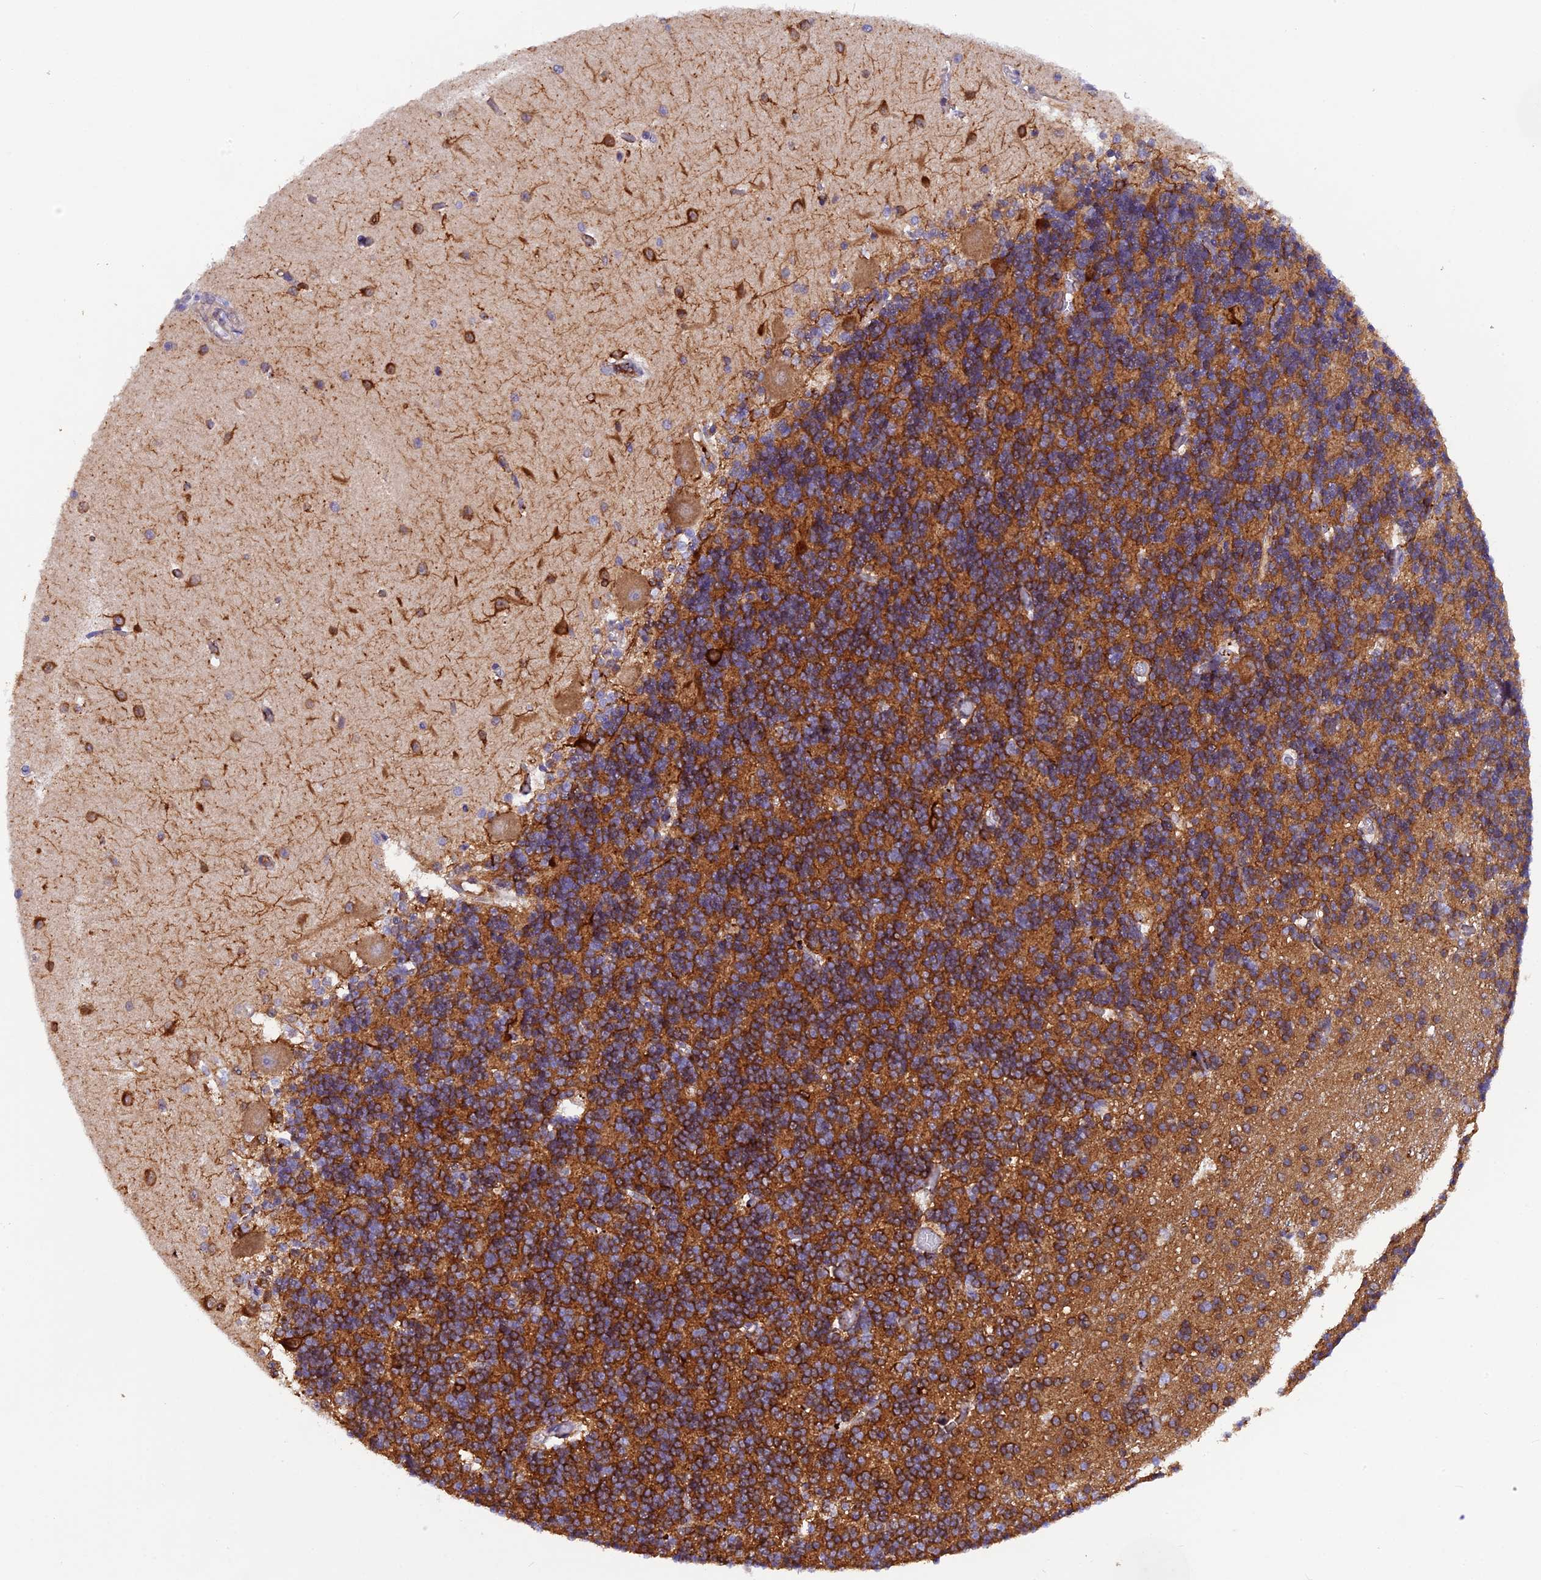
{"staining": {"intensity": "moderate", "quantity": "25%-75%", "location": "cytoplasmic/membranous"}, "tissue": "cerebellum", "cell_type": "Cells in granular layer", "image_type": "normal", "snomed": [{"axis": "morphology", "description": "Normal tissue, NOS"}, {"axis": "topography", "description": "Cerebellum"}], "caption": "Cells in granular layer show medium levels of moderate cytoplasmic/membranous expression in about 25%-75% of cells in normal cerebellum.", "gene": "PZP", "patient": {"sex": "male", "age": 37}}